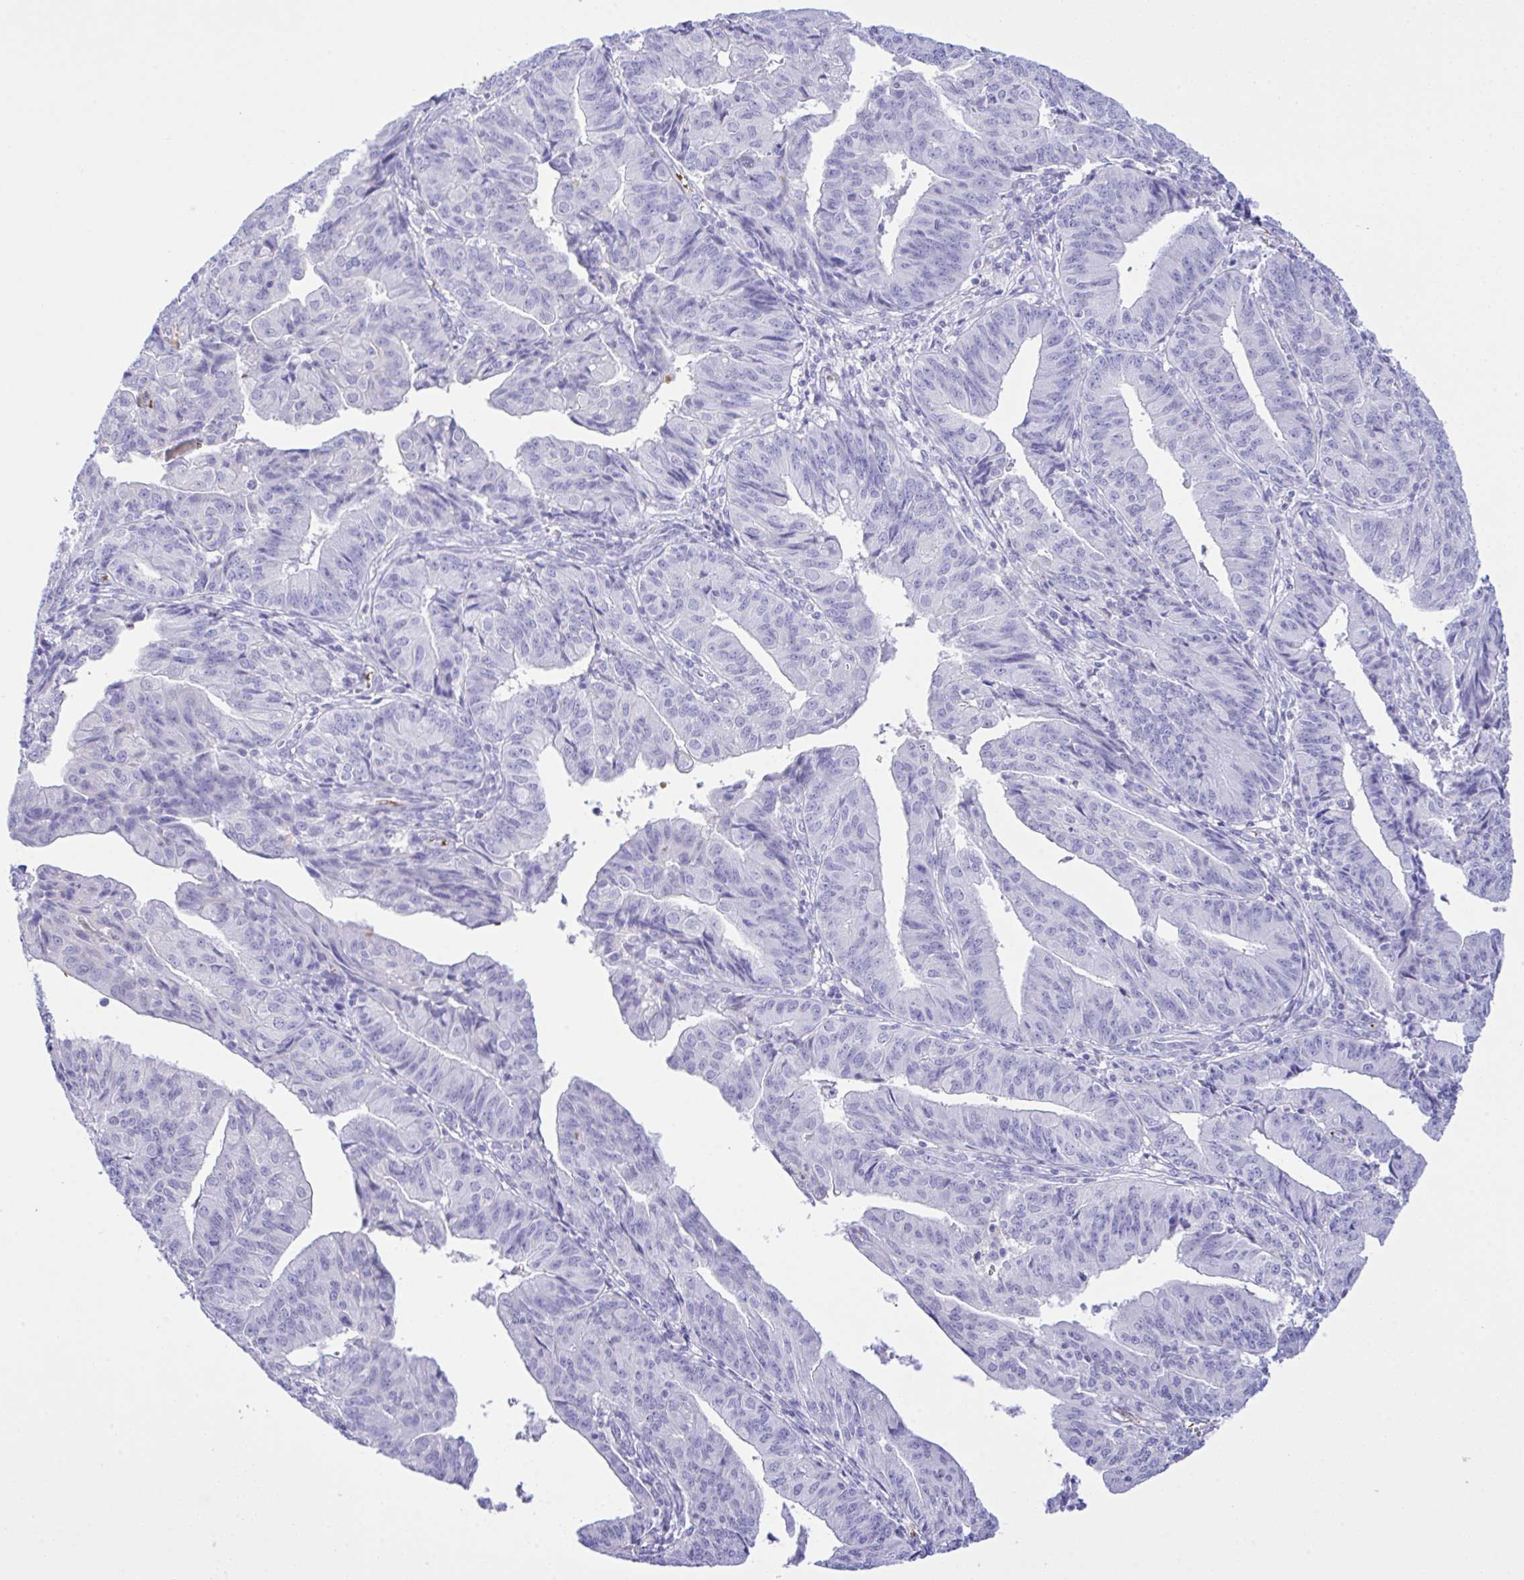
{"staining": {"intensity": "negative", "quantity": "none", "location": "none"}, "tissue": "endometrial cancer", "cell_type": "Tumor cells", "image_type": "cancer", "snomed": [{"axis": "morphology", "description": "Adenocarcinoma, NOS"}, {"axis": "topography", "description": "Endometrium"}], "caption": "This is an immunohistochemistry (IHC) image of endometrial cancer. There is no expression in tumor cells.", "gene": "ZNF221", "patient": {"sex": "female", "age": 56}}